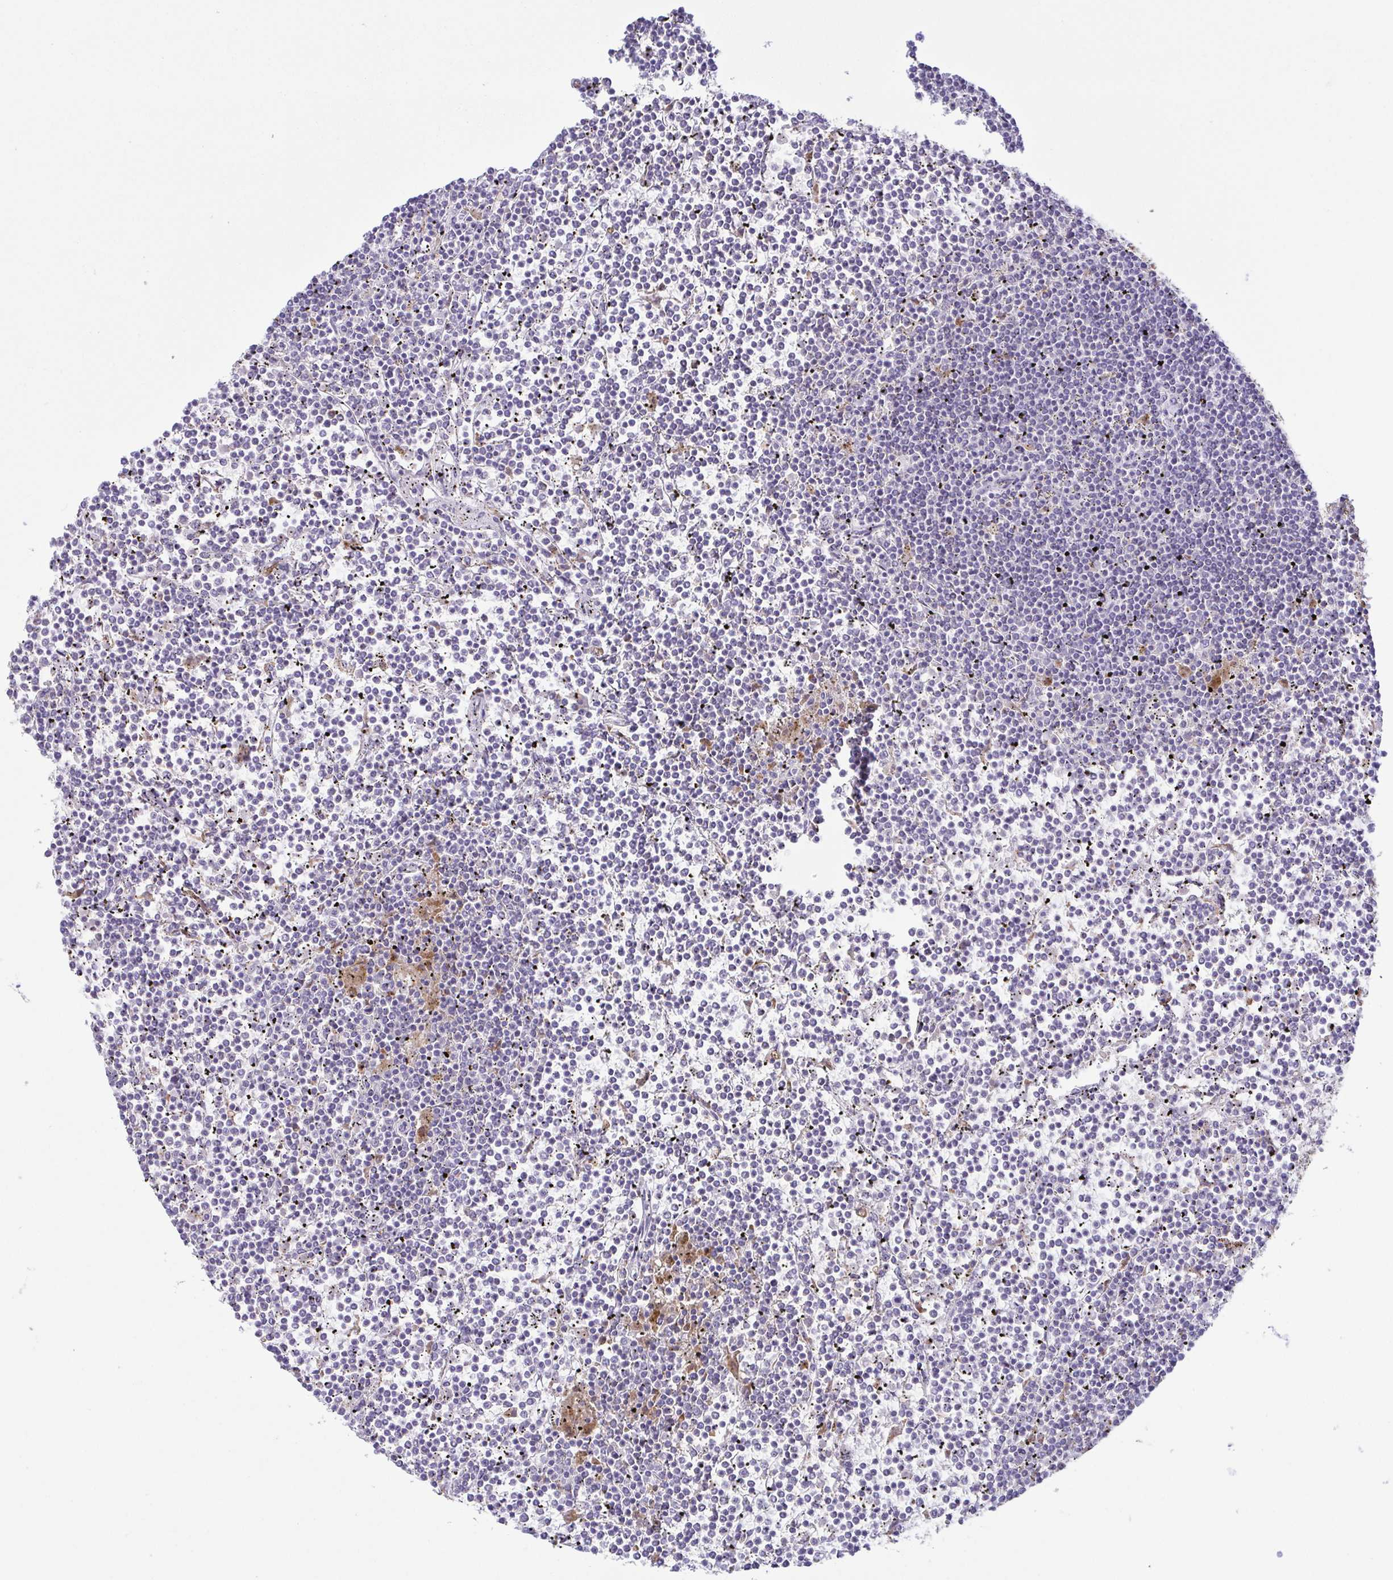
{"staining": {"intensity": "negative", "quantity": "none", "location": "none"}, "tissue": "lymphoma", "cell_type": "Tumor cells", "image_type": "cancer", "snomed": [{"axis": "morphology", "description": "Malignant lymphoma, non-Hodgkin's type, Low grade"}, {"axis": "topography", "description": "Spleen"}], "caption": "Micrograph shows no protein expression in tumor cells of lymphoma tissue.", "gene": "ATP6V1G2", "patient": {"sex": "female", "age": 19}}